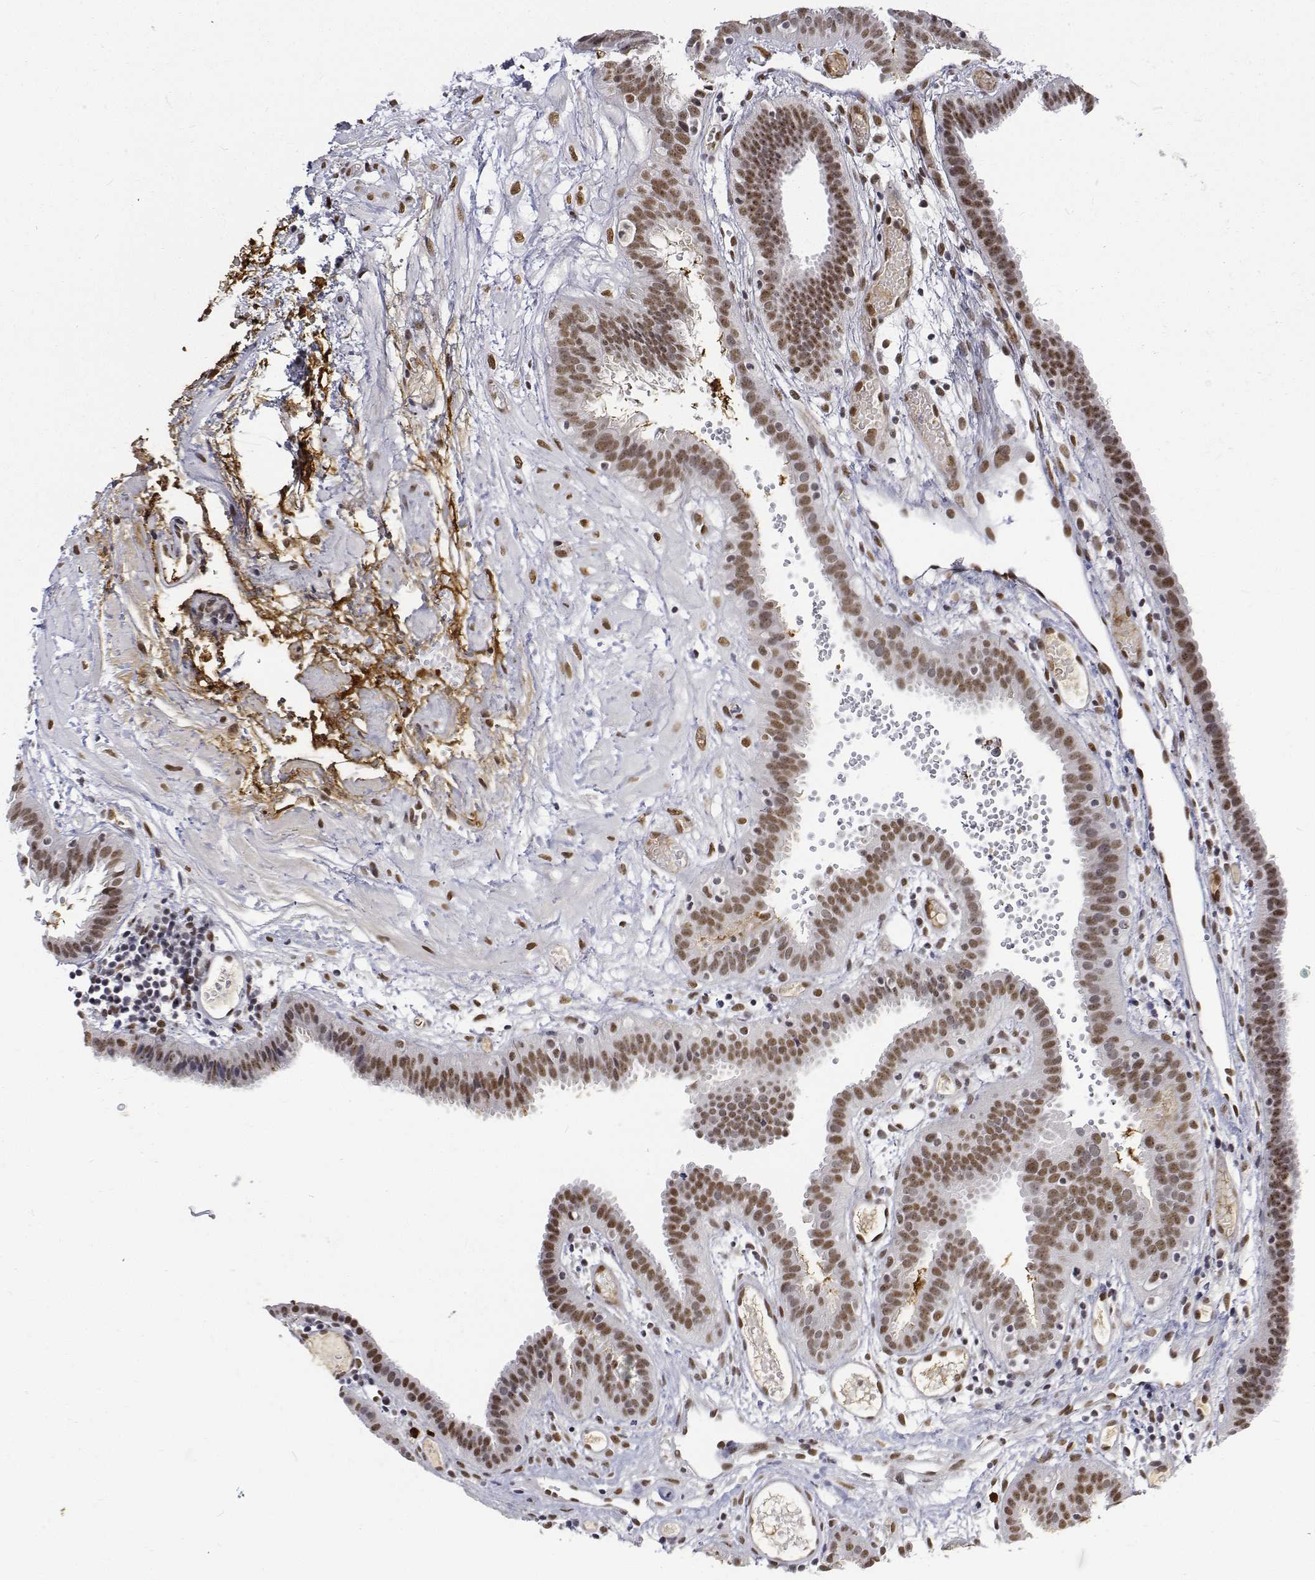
{"staining": {"intensity": "moderate", "quantity": ">75%", "location": "nuclear"}, "tissue": "fallopian tube", "cell_type": "Glandular cells", "image_type": "normal", "snomed": [{"axis": "morphology", "description": "Normal tissue, NOS"}, {"axis": "topography", "description": "Fallopian tube"}], "caption": "A medium amount of moderate nuclear expression is appreciated in about >75% of glandular cells in benign fallopian tube. The staining was performed using DAB, with brown indicating positive protein expression. Nuclei are stained blue with hematoxylin.", "gene": "ATRX", "patient": {"sex": "female", "age": 37}}